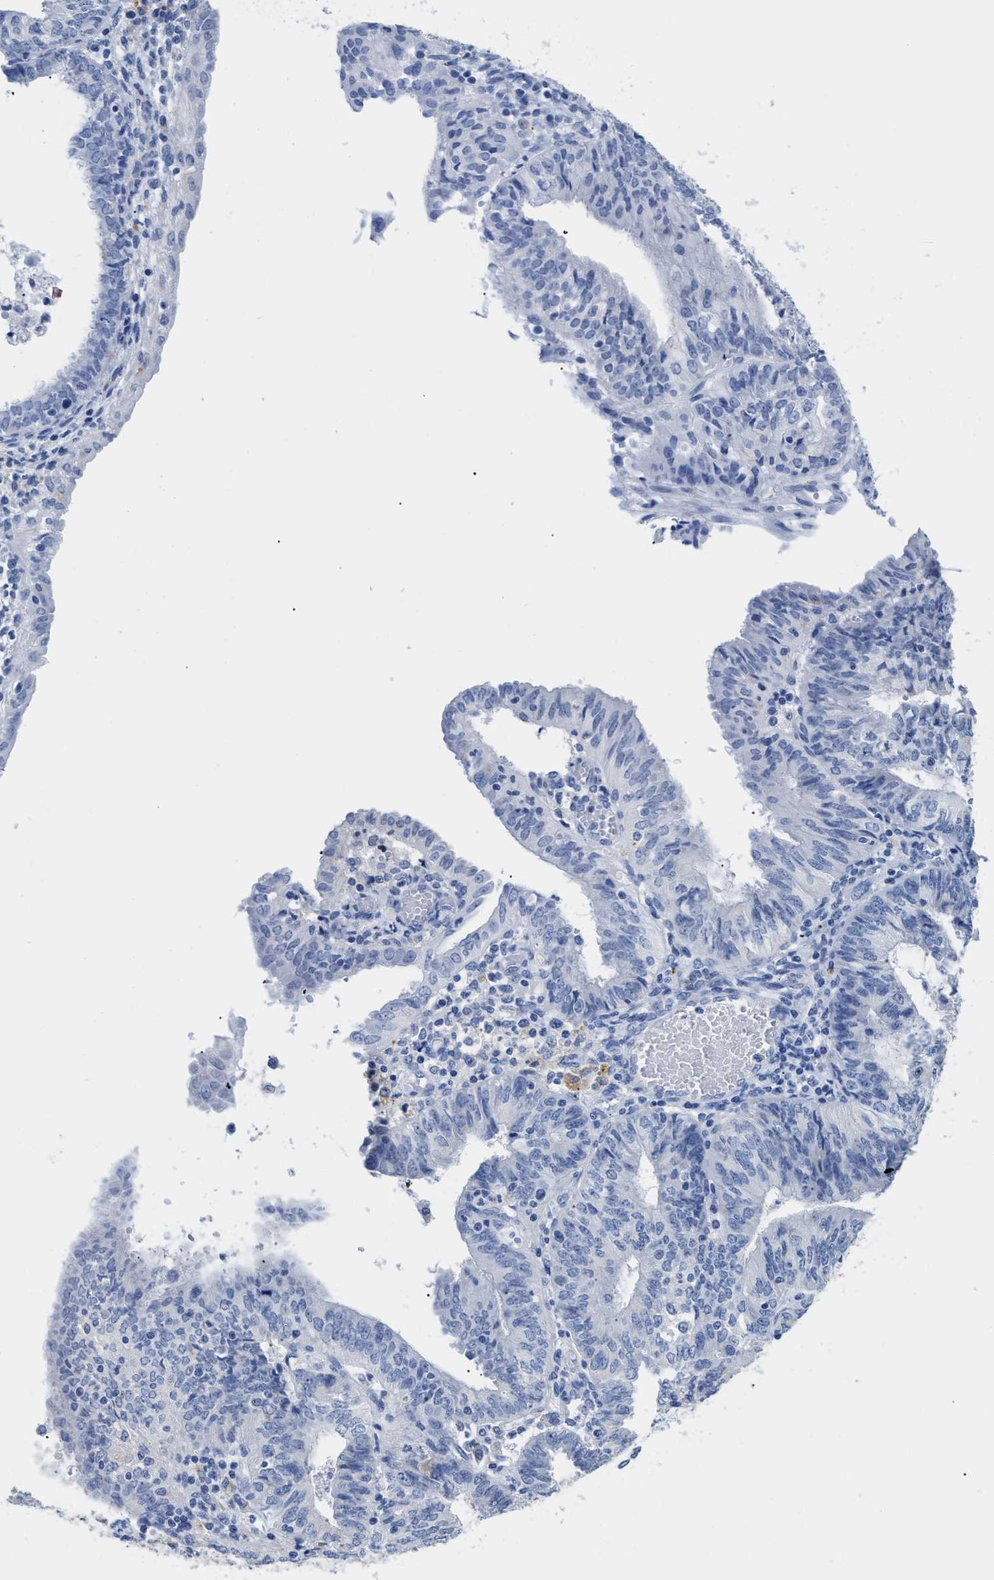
{"staining": {"intensity": "negative", "quantity": "none", "location": "none"}, "tissue": "endometrial cancer", "cell_type": "Tumor cells", "image_type": "cancer", "snomed": [{"axis": "morphology", "description": "Adenocarcinoma, NOS"}, {"axis": "topography", "description": "Endometrium"}], "caption": "Immunohistochemical staining of human endometrial cancer demonstrates no significant expression in tumor cells.", "gene": "APOBEC2", "patient": {"sex": "female", "age": 58}}